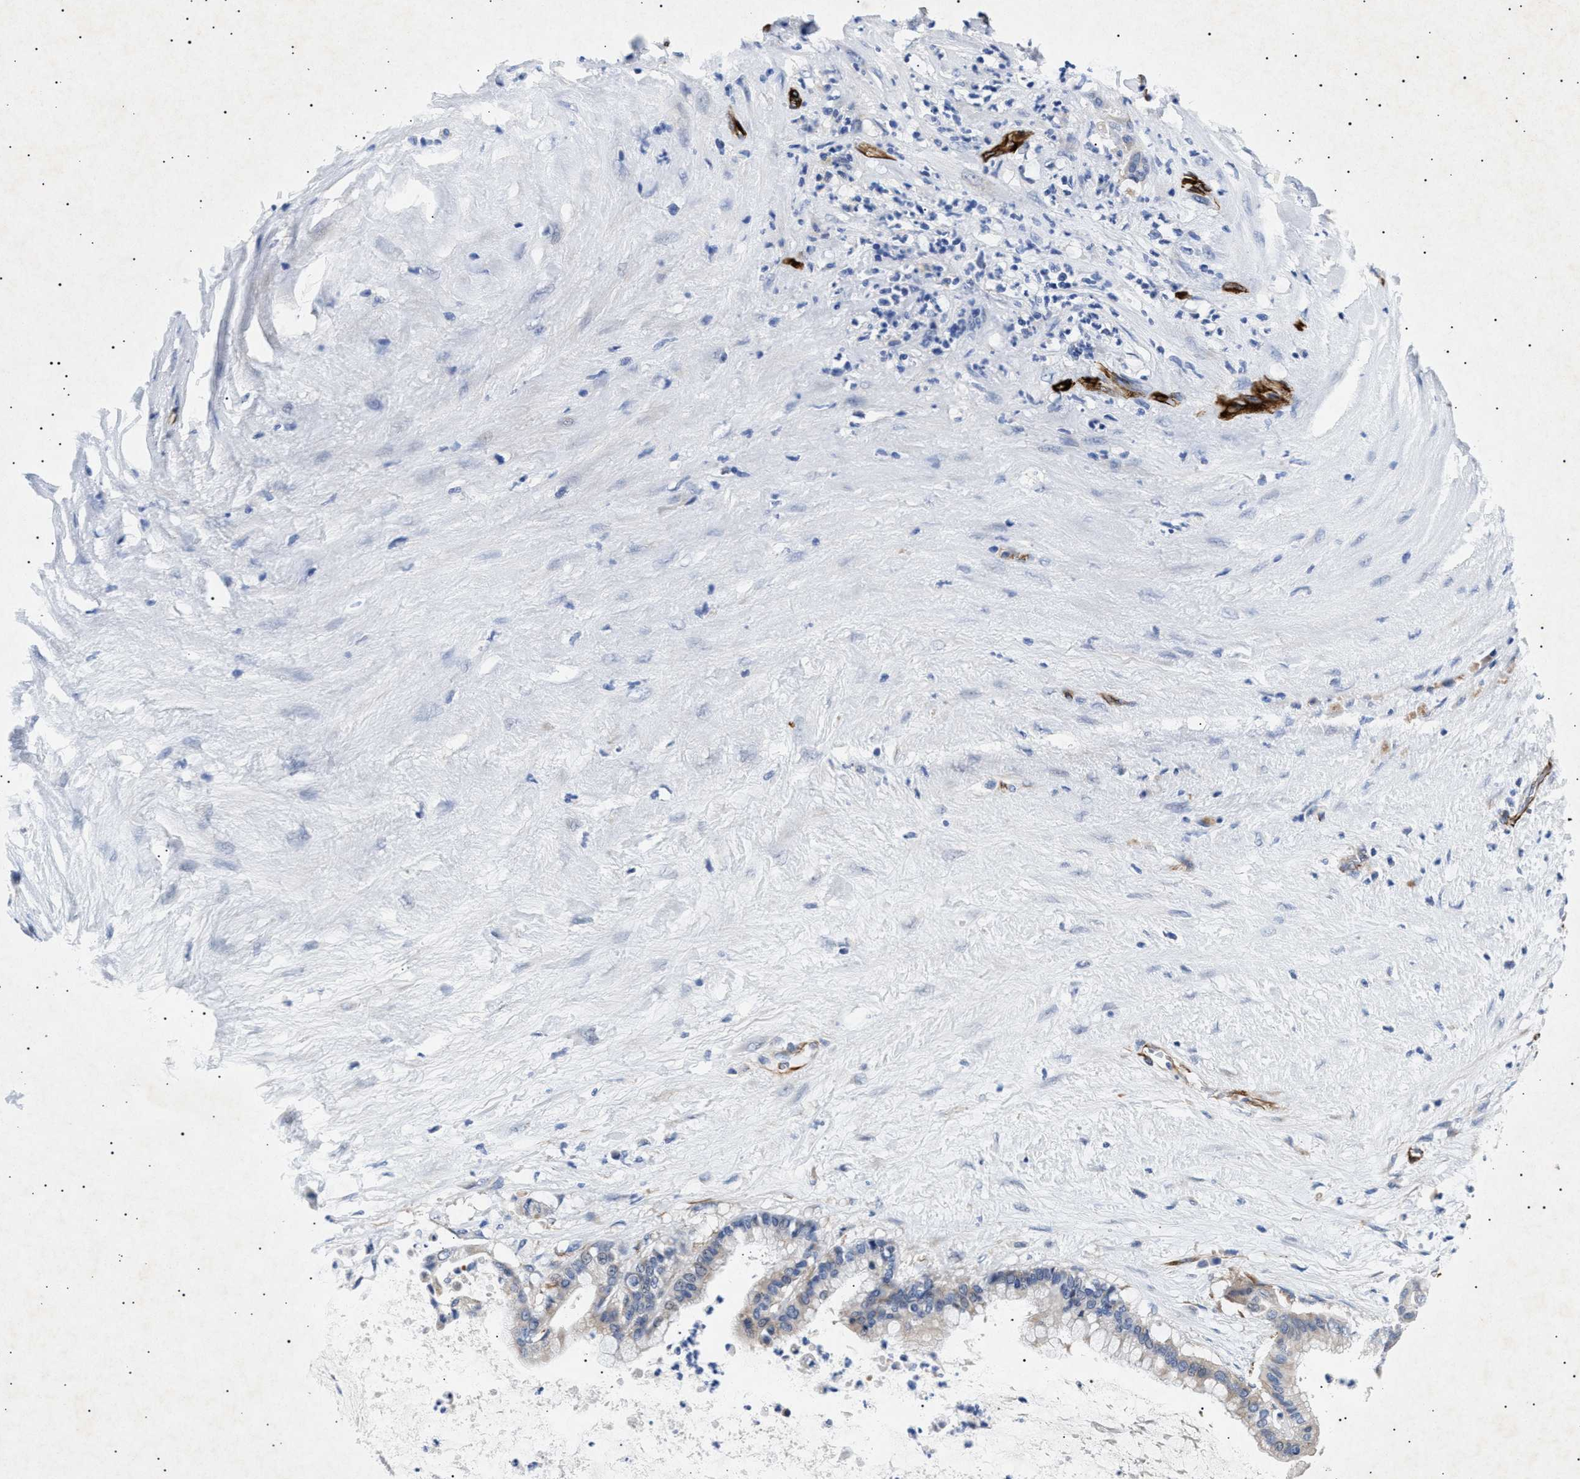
{"staining": {"intensity": "negative", "quantity": "none", "location": "none"}, "tissue": "pancreatic cancer", "cell_type": "Tumor cells", "image_type": "cancer", "snomed": [{"axis": "morphology", "description": "Adenocarcinoma, NOS"}, {"axis": "topography", "description": "Pancreas"}], "caption": "Tumor cells are negative for protein expression in human pancreatic adenocarcinoma.", "gene": "OLFML2A", "patient": {"sex": "male", "age": 41}}